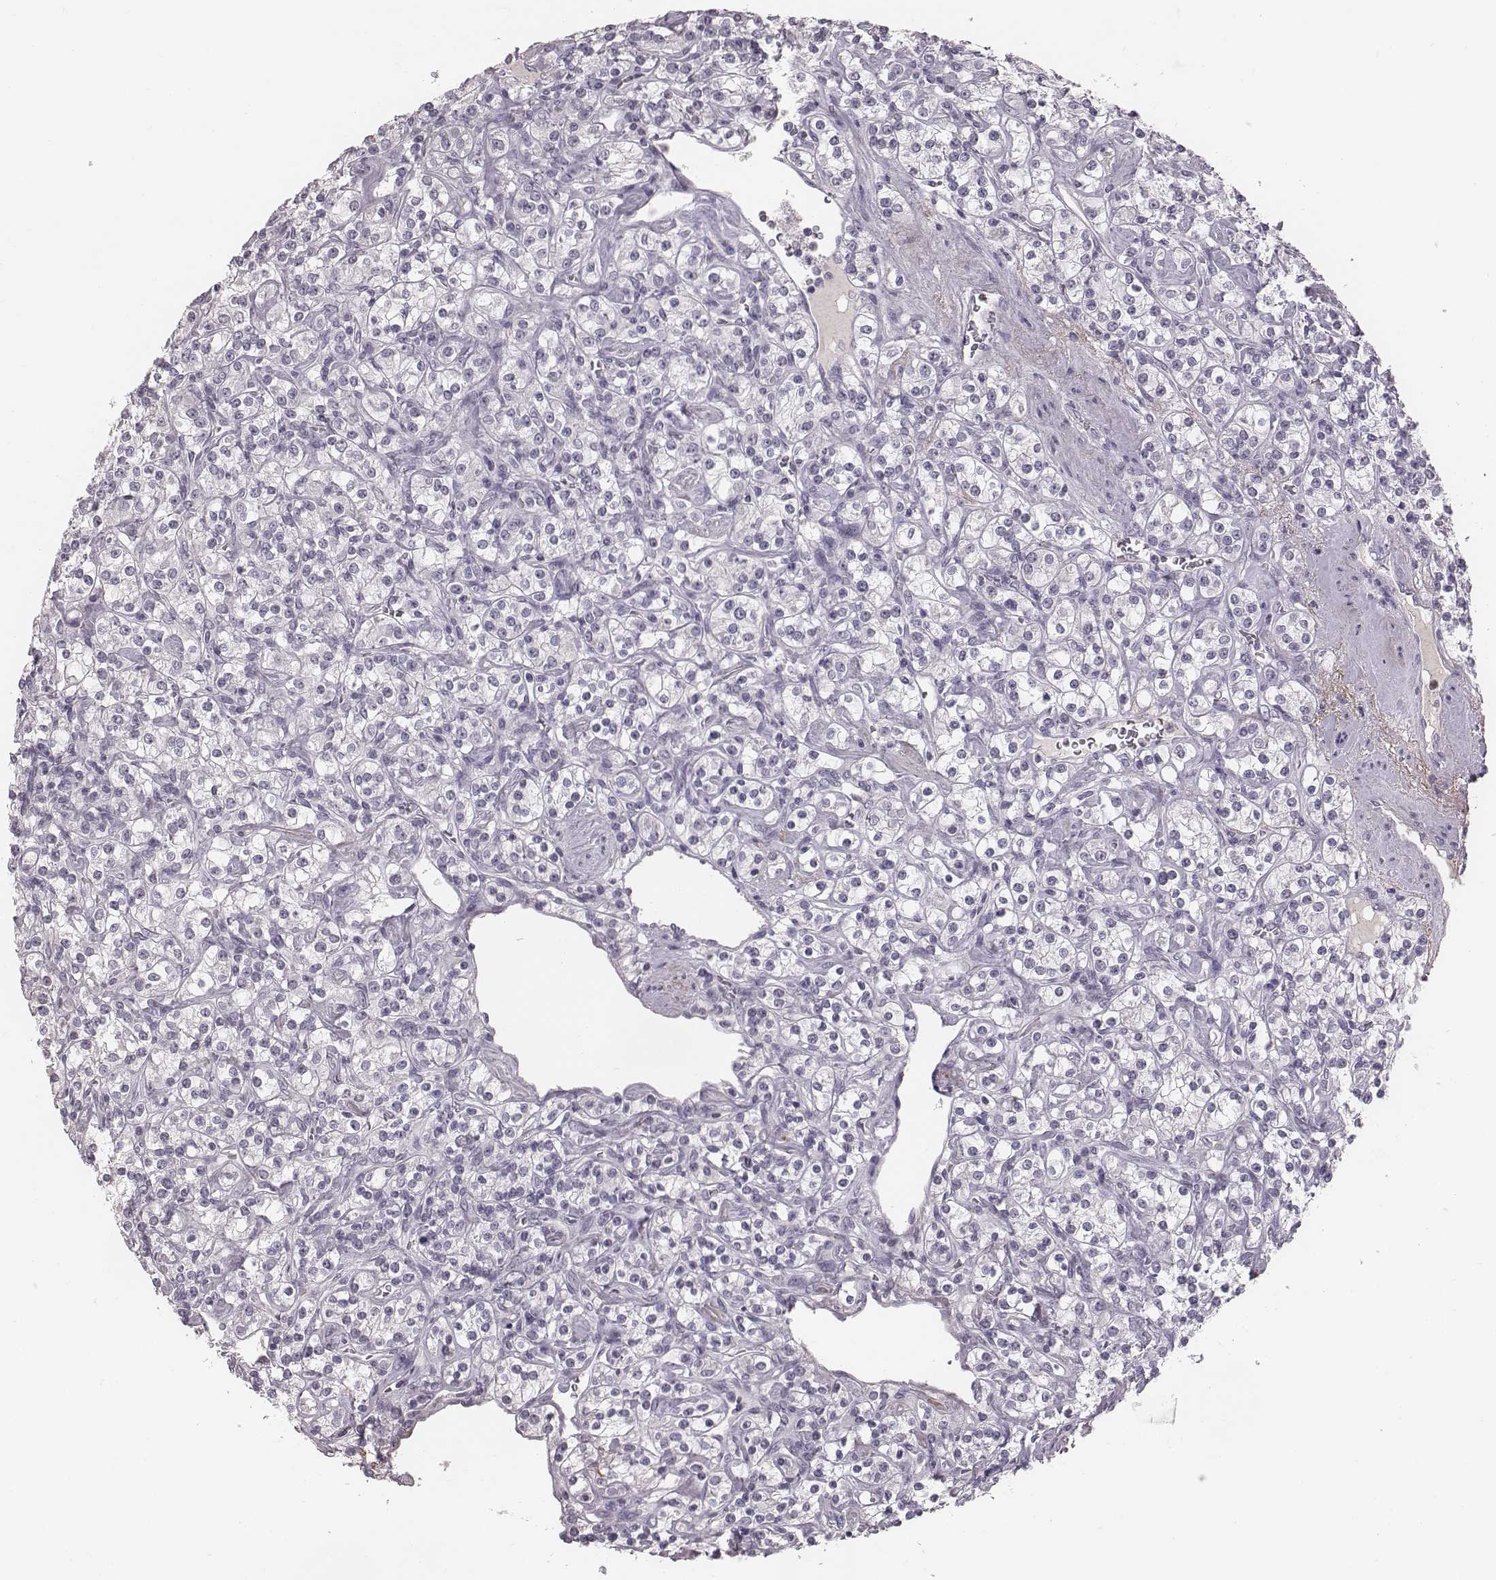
{"staining": {"intensity": "negative", "quantity": "none", "location": "none"}, "tissue": "renal cancer", "cell_type": "Tumor cells", "image_type": "cancer", "snomed": [{"axis": "morphology", "description": "Adenocarcinoma, NOS"}, {"axis": "topography", "description": "Kidney"}], "caption": "DAB immunohistochemical staining of human renal adenocarcinoma displays no significant staining in tumor cells.", "gene": "CFTR", "patient": {"sex": "male", "age": 77}}